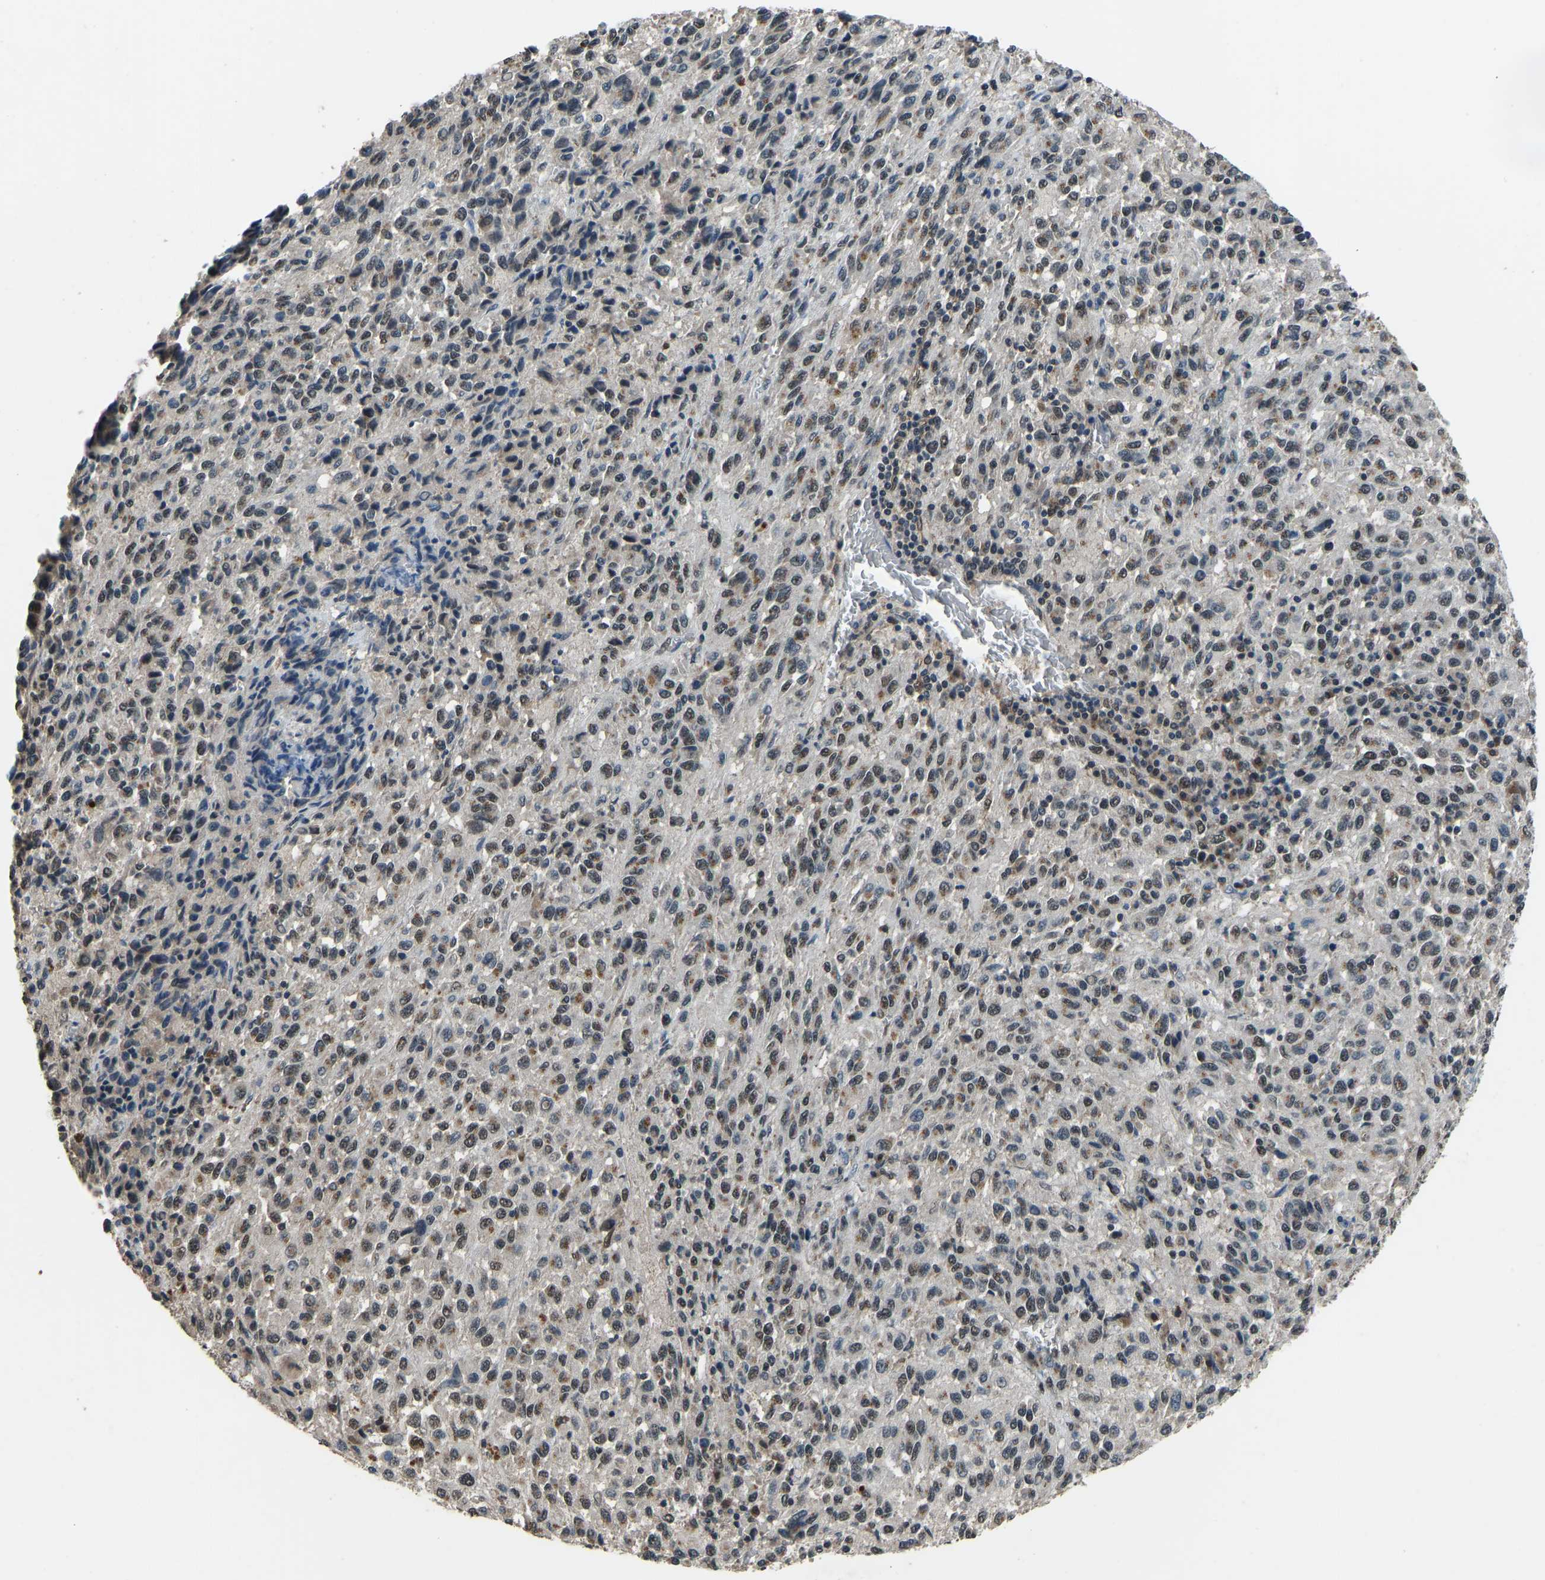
{"staining": {"intensity": "weak", "quantity": ">75%", "location": "cytoplasmic/membranous,nuclear"}, "tissue": "melanoma", "cell_type": "Tumor cells", "image_type": "cancer", "snomed": [{"axis": "morphology", "description": "Malignant melanoma, Metastatic site"}, {"axis": "topography", "description": "Lung"}], "caption": "Tumor cells demonstrate low levels of weak cytoplasmic/membranous and nuclear expression in about >75% of cells in human melanoma.", "gene": "TOX4", "patient": {"sex": "male", "age": 64}}